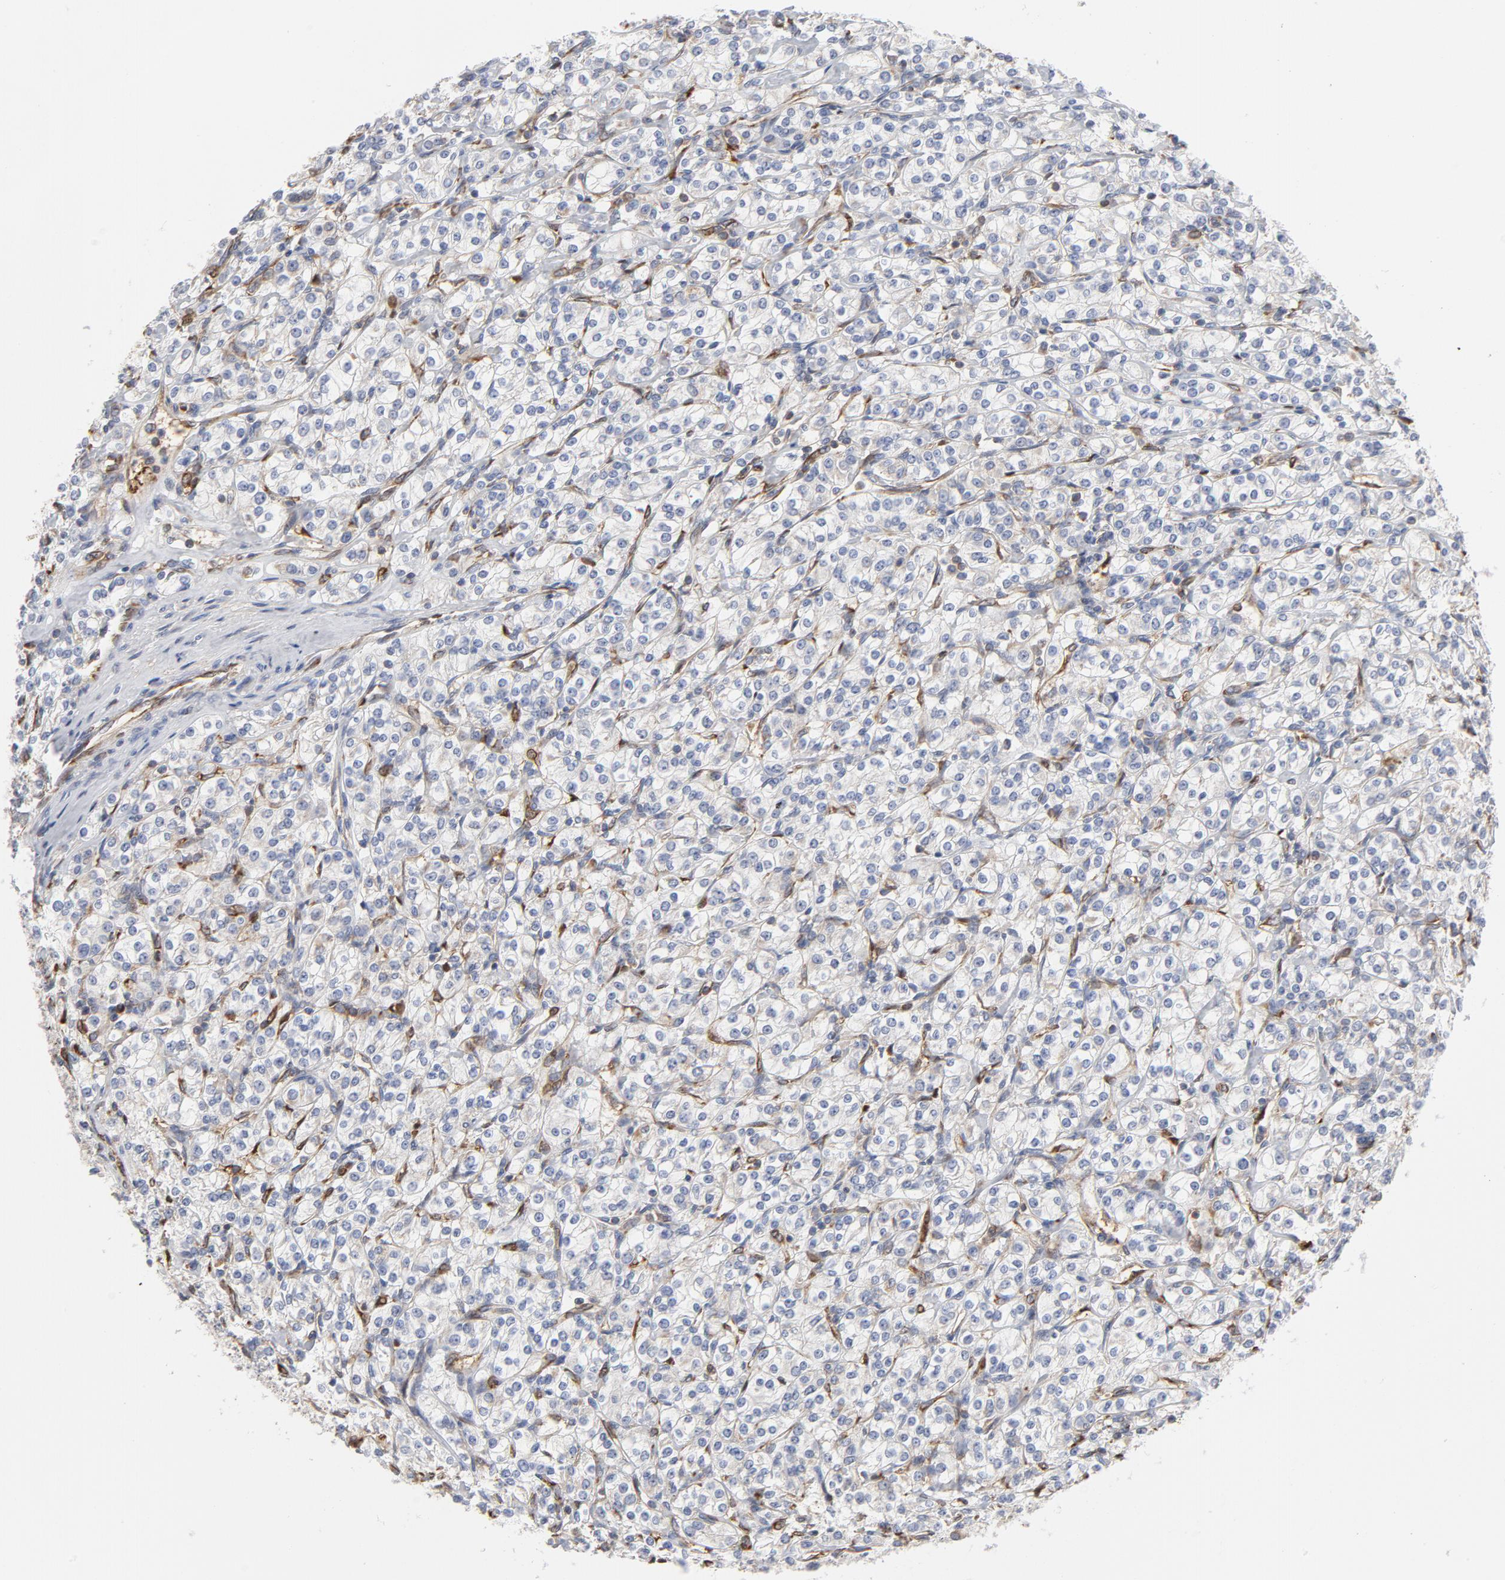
{"staining": {"intensity": "weak", "quantity": "<25%", "location": "cytoplasmic/membranous"}, "tissue": "renal cancer", "cell_type": "Tumor cells", "image_type": "cancer", "snomed": [{"axis": "morphology", "description": "Adenocarcinoma, NOS"}, {"axis": "topography", "description": "Kidney"}], "caption": "A high-resolution photomicrograph shows immunohistochemistry staining of adenocarcinoma (renal), which shows no significant staining in tumor cells.", "gene": "OXA1L", "patient": {"sex": "male", "age": 77}}